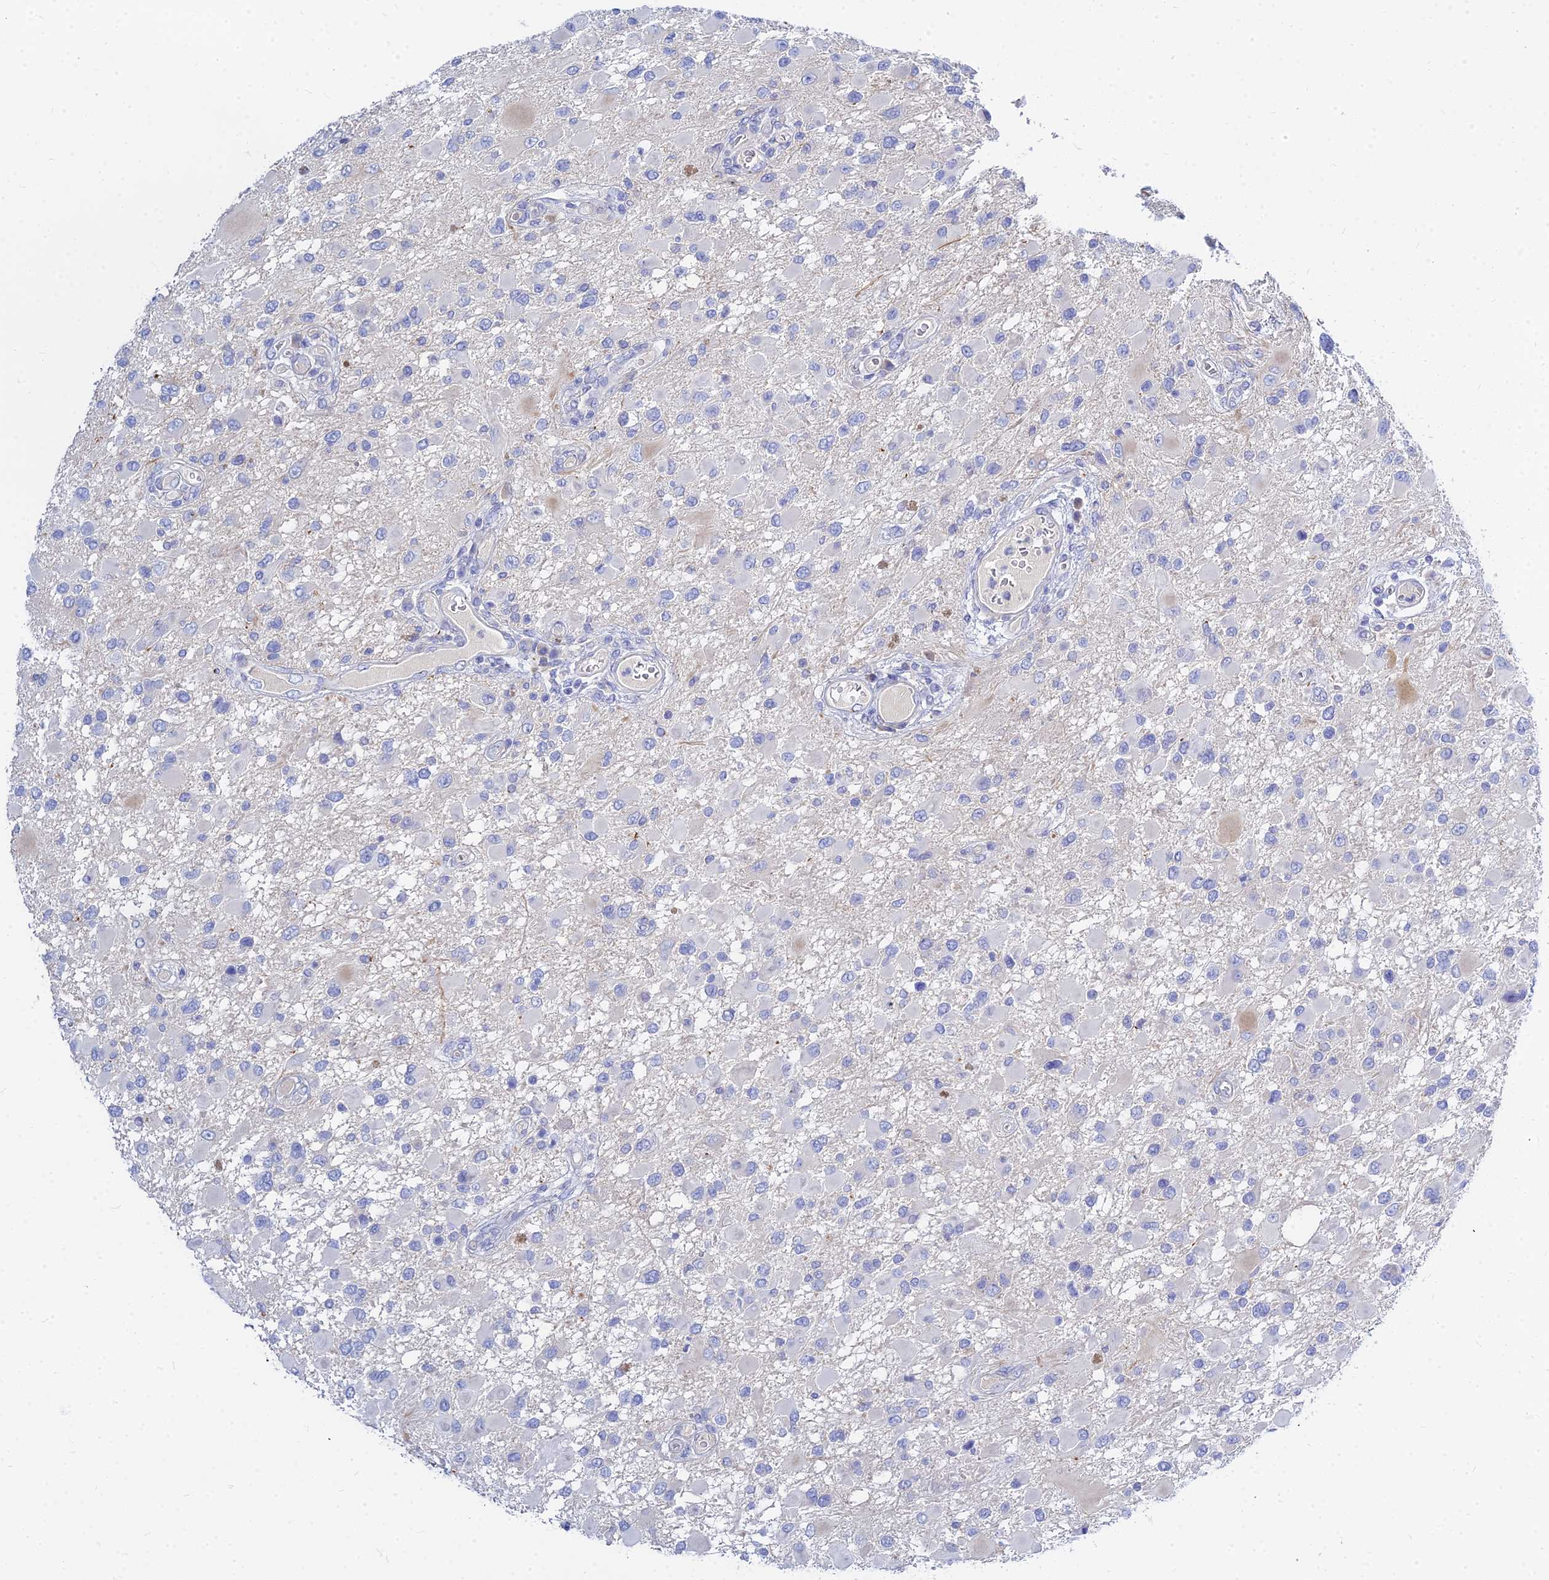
{"staining": {"intensity": "negative", "quantity": "none", "location": "none"}, "tissue": "glioma", "cell_type": "Tumor cells", "image_type": "cancer", "snomed": [{"axis": "morphology", "description": "Glioma, malignant, High grade"}, {"axis": "topography", "description": "Brain"}], "caption": "Immunohistochemical staining of human glioma exhibits no significant expression in tumor cells.", "gene": "ZNF552", "patient": {"sex": "male", "age": 53}}